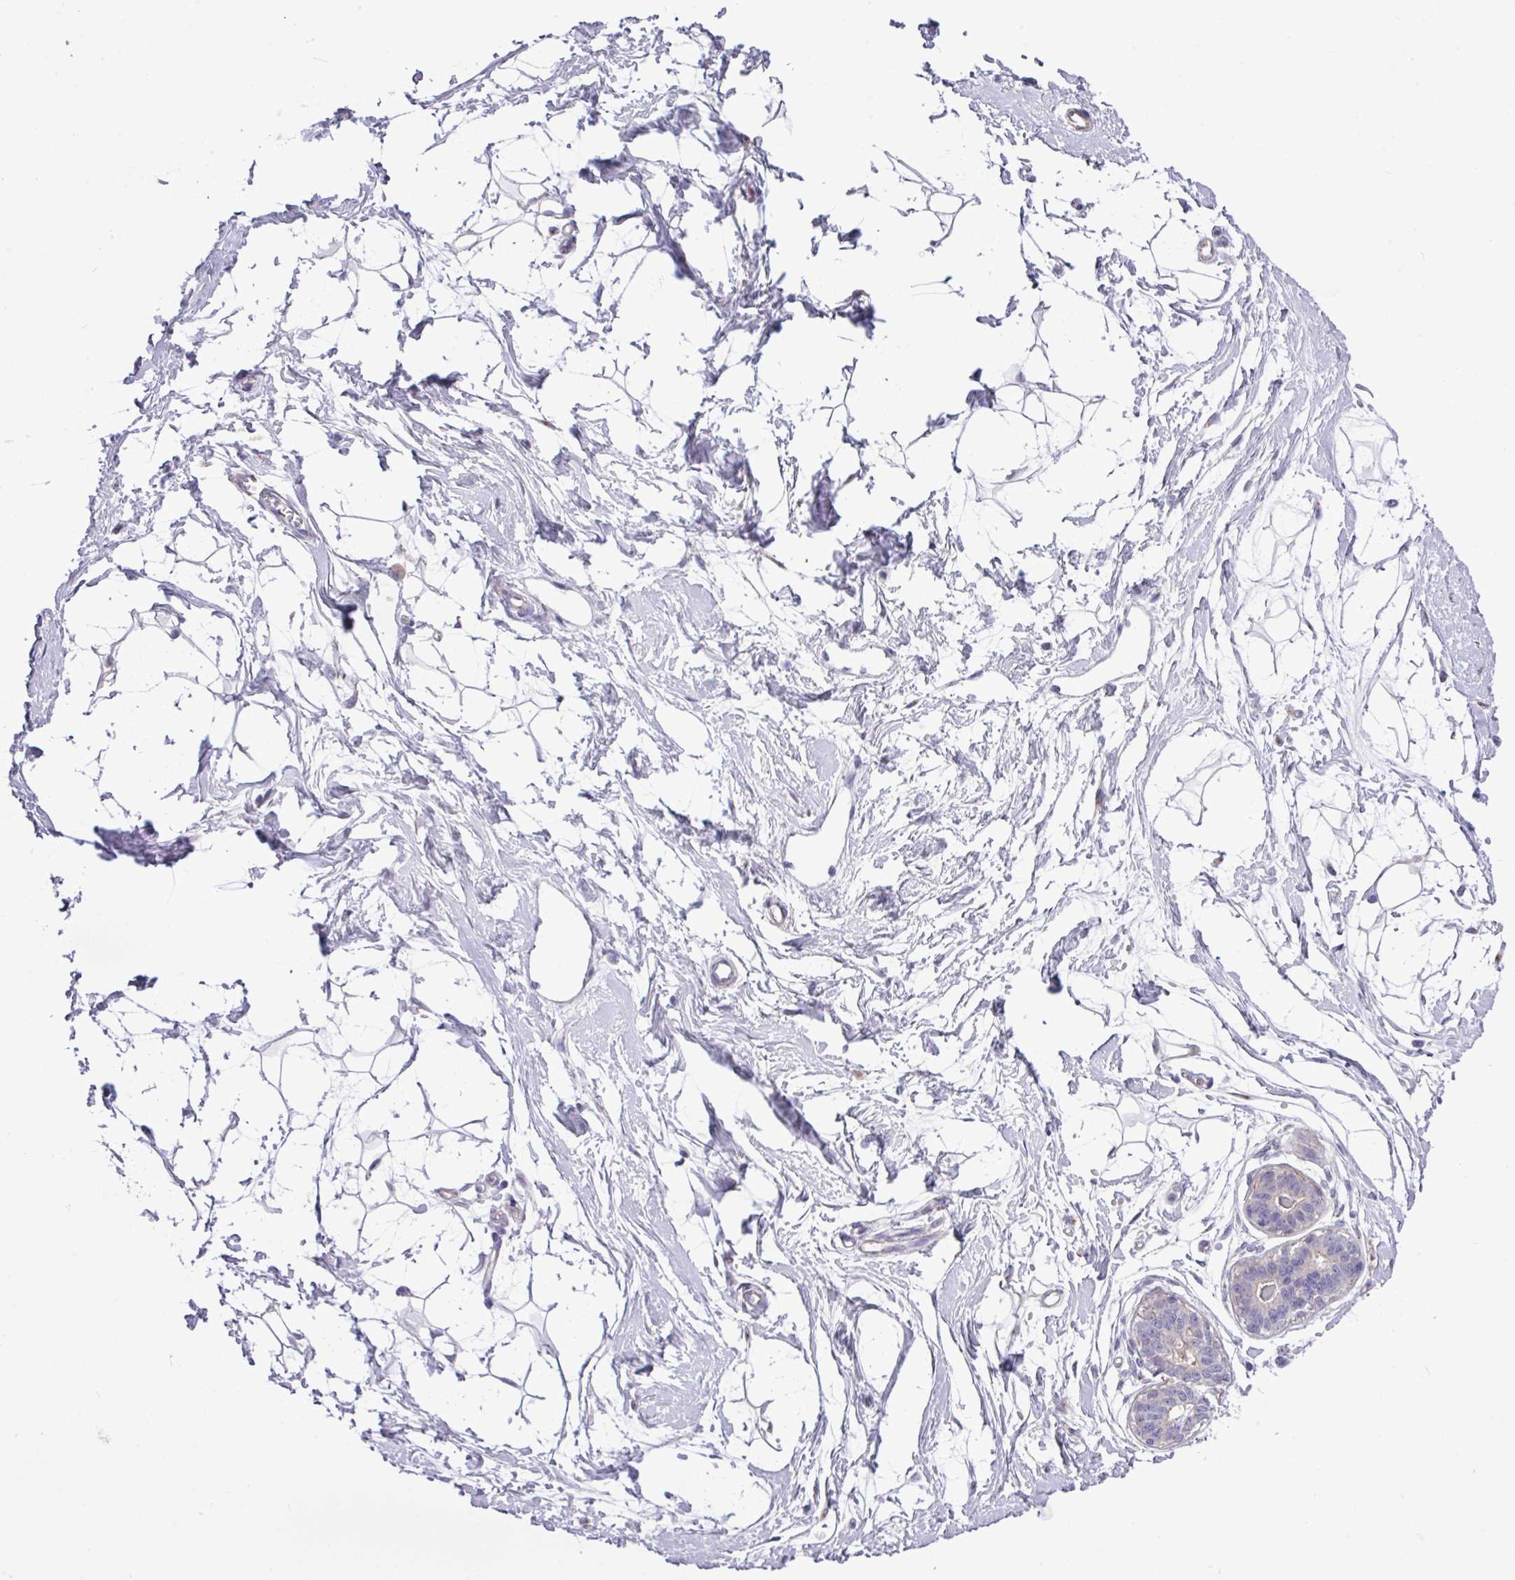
{"staining": {"intensity": "negative", "quantity": "none", "location": "none"}, "tissue": "breast", "cell_type": "Adipocytes", "image_type": "normal", "snomed": [{"axis": "morphology", "description": "Normal tissue, NOS"}, {"axis": "topography", "description": "Breast"}], "caption": "Protein analysis of benign breast shows no significant staining in adipocytes.", "gene": "SPINK8", "patient": {"sex": "female", "age": 45}}